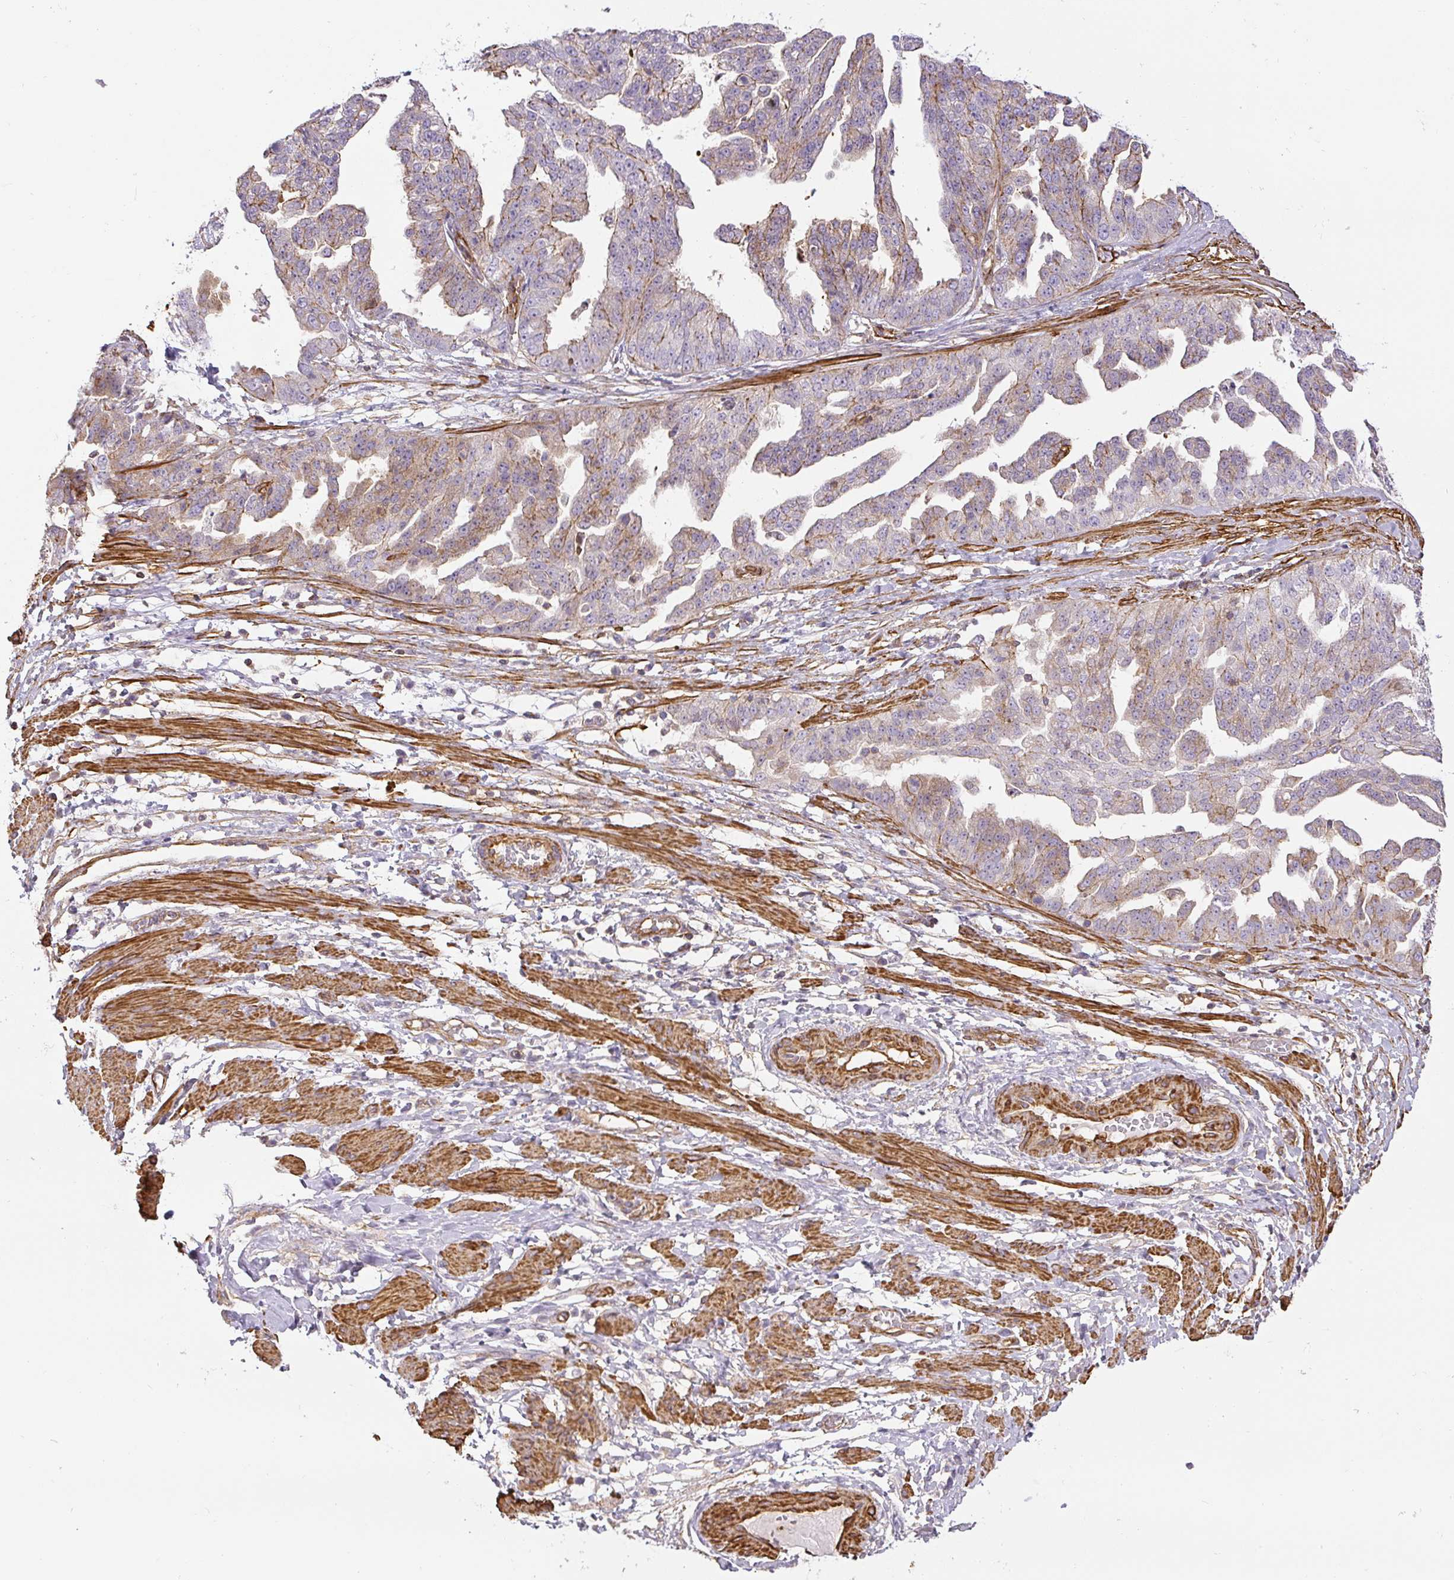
{"staining": {"intensity": "weak", "quantity": "25%-75%", "location": "cytoplasmic/membranous"}, "tissue": "ovarian cancer", "cell_type": "Tumor cells", "image_type": "cancer", "snomed": [{"axis": "morphology", "description": "Cystadenocarcinoma, serous, NOS"}, {"axis": "topography", "description": "Ovary"}], "caption": "The histopathology image exhibits a brown stain indicating the presence of a protein in the cytoplasmic/membranous of tumor cells in serous cystadenocarcinoma (ovarian).", "gene": "MYL12A", "patient": {"sex": "female", "age": 58}}